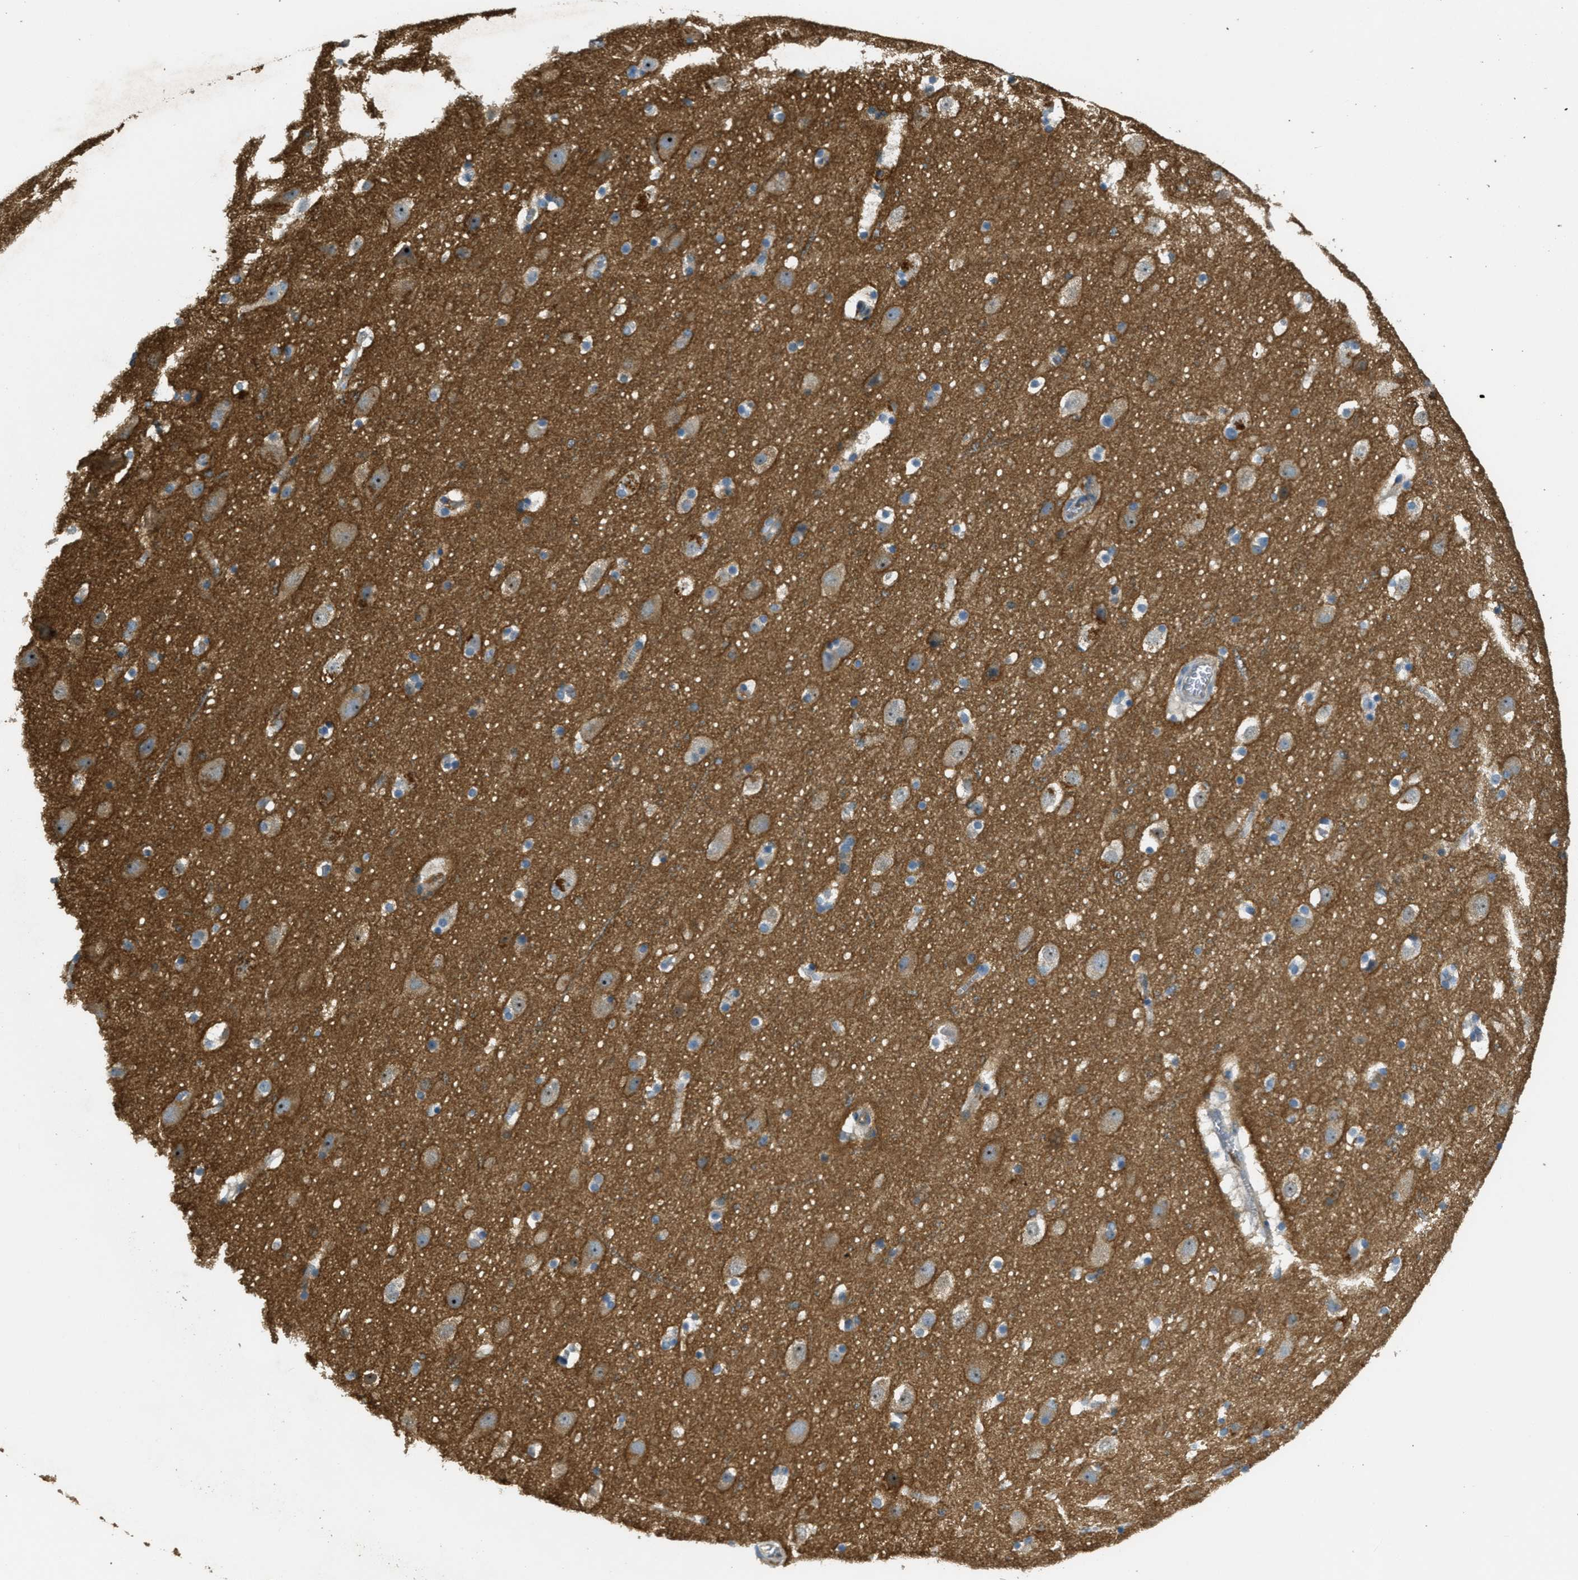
{"staining": {"intensity": "negative", "quantity": "none", "location": "none"}, "tissue": "cerebral cortex", "cell_type": "Endothelial cells", "image_type": "normal", "snomed": [{"axis": "morphology", "description": "Normal tissue, NOS"}, {"axis": "topography", "description": "Cerebral cortex"}], "caption": "Immunohistochemical staining of unremarkable human cerebral cortex exhibits no significant expression in endothelial cells.", "gene": "OSMR", "patient": {"sex": "male", "age": 45}}